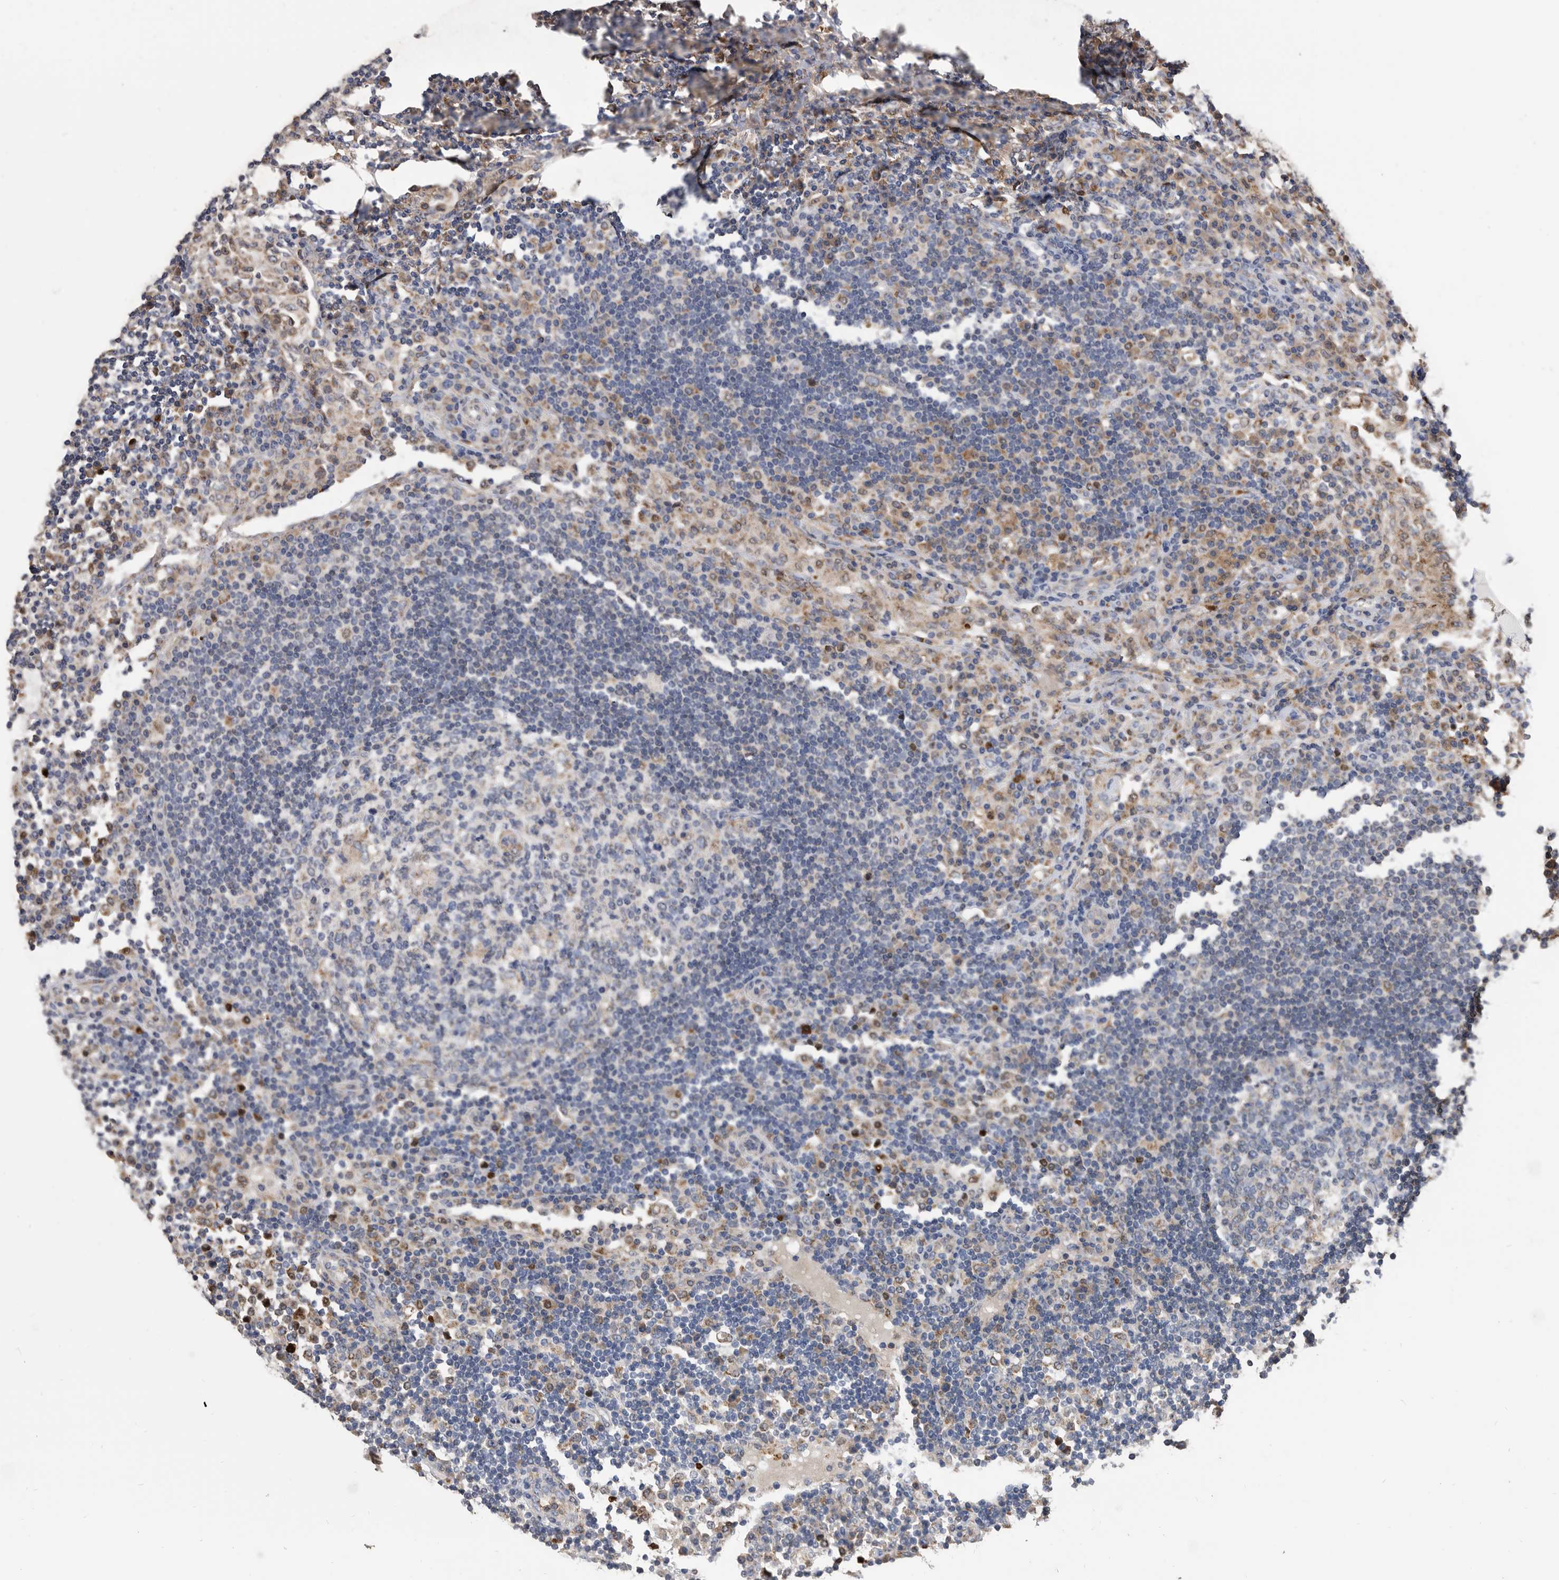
{"staining": {"intensity": "negative", "quantity": "none", "location": "none"}, "tissue": "lymph node", "cell_type": "Germinal center cells", "image_type": "normal", "snomed": [{"axis": "morphology", "description": "Normal tissue, NOS"}, {"axis": "topography", "description": "Lymph node"}], "caption": "The immunohistochemistry (IHC) micrograph has no significant expression in germinal center cells of lymph node. (DAB (3,3'-diaminobenzidine) immunohistochemistry, high magnification).", "gene": "CRISPLD2", "patient": {"sex": "female", "age": 53}}